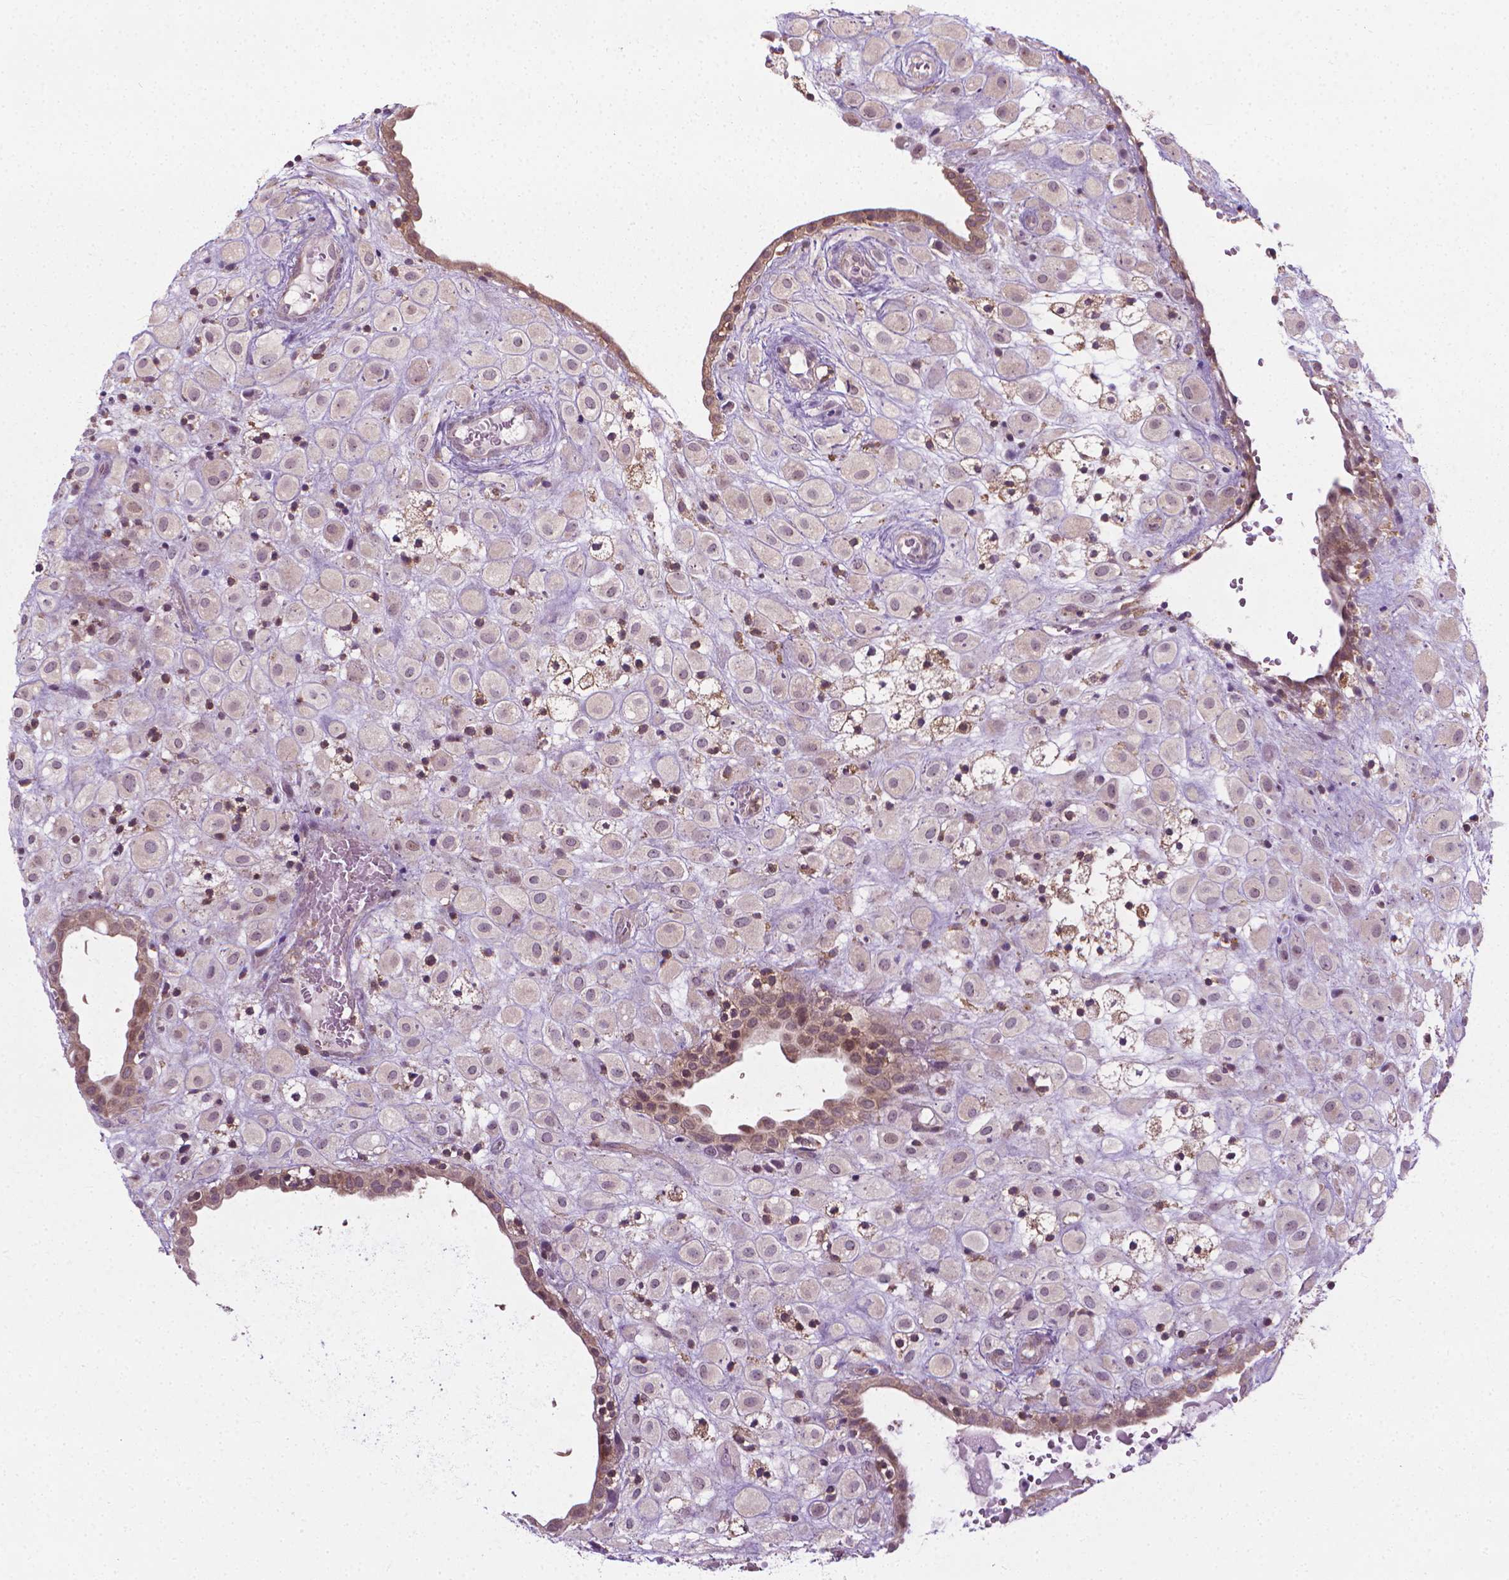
{"staining": {"intensity": "negative", "quantity": "none", "location": "none"}, "tissue": "placenta", "cell_type": "Decidual cells", "image_type": "normal", "snomed": [{"axis": "morphology", "description": "Normal tissue, NOS"}, {"axis": "topography", "description": "Placenta"}], "caption": "An image of placenta stained for a protein demonstrates no brown staining in decidual cells.", "gene": "PRAG1", "patient": {"sex": "female", "age": 24}}